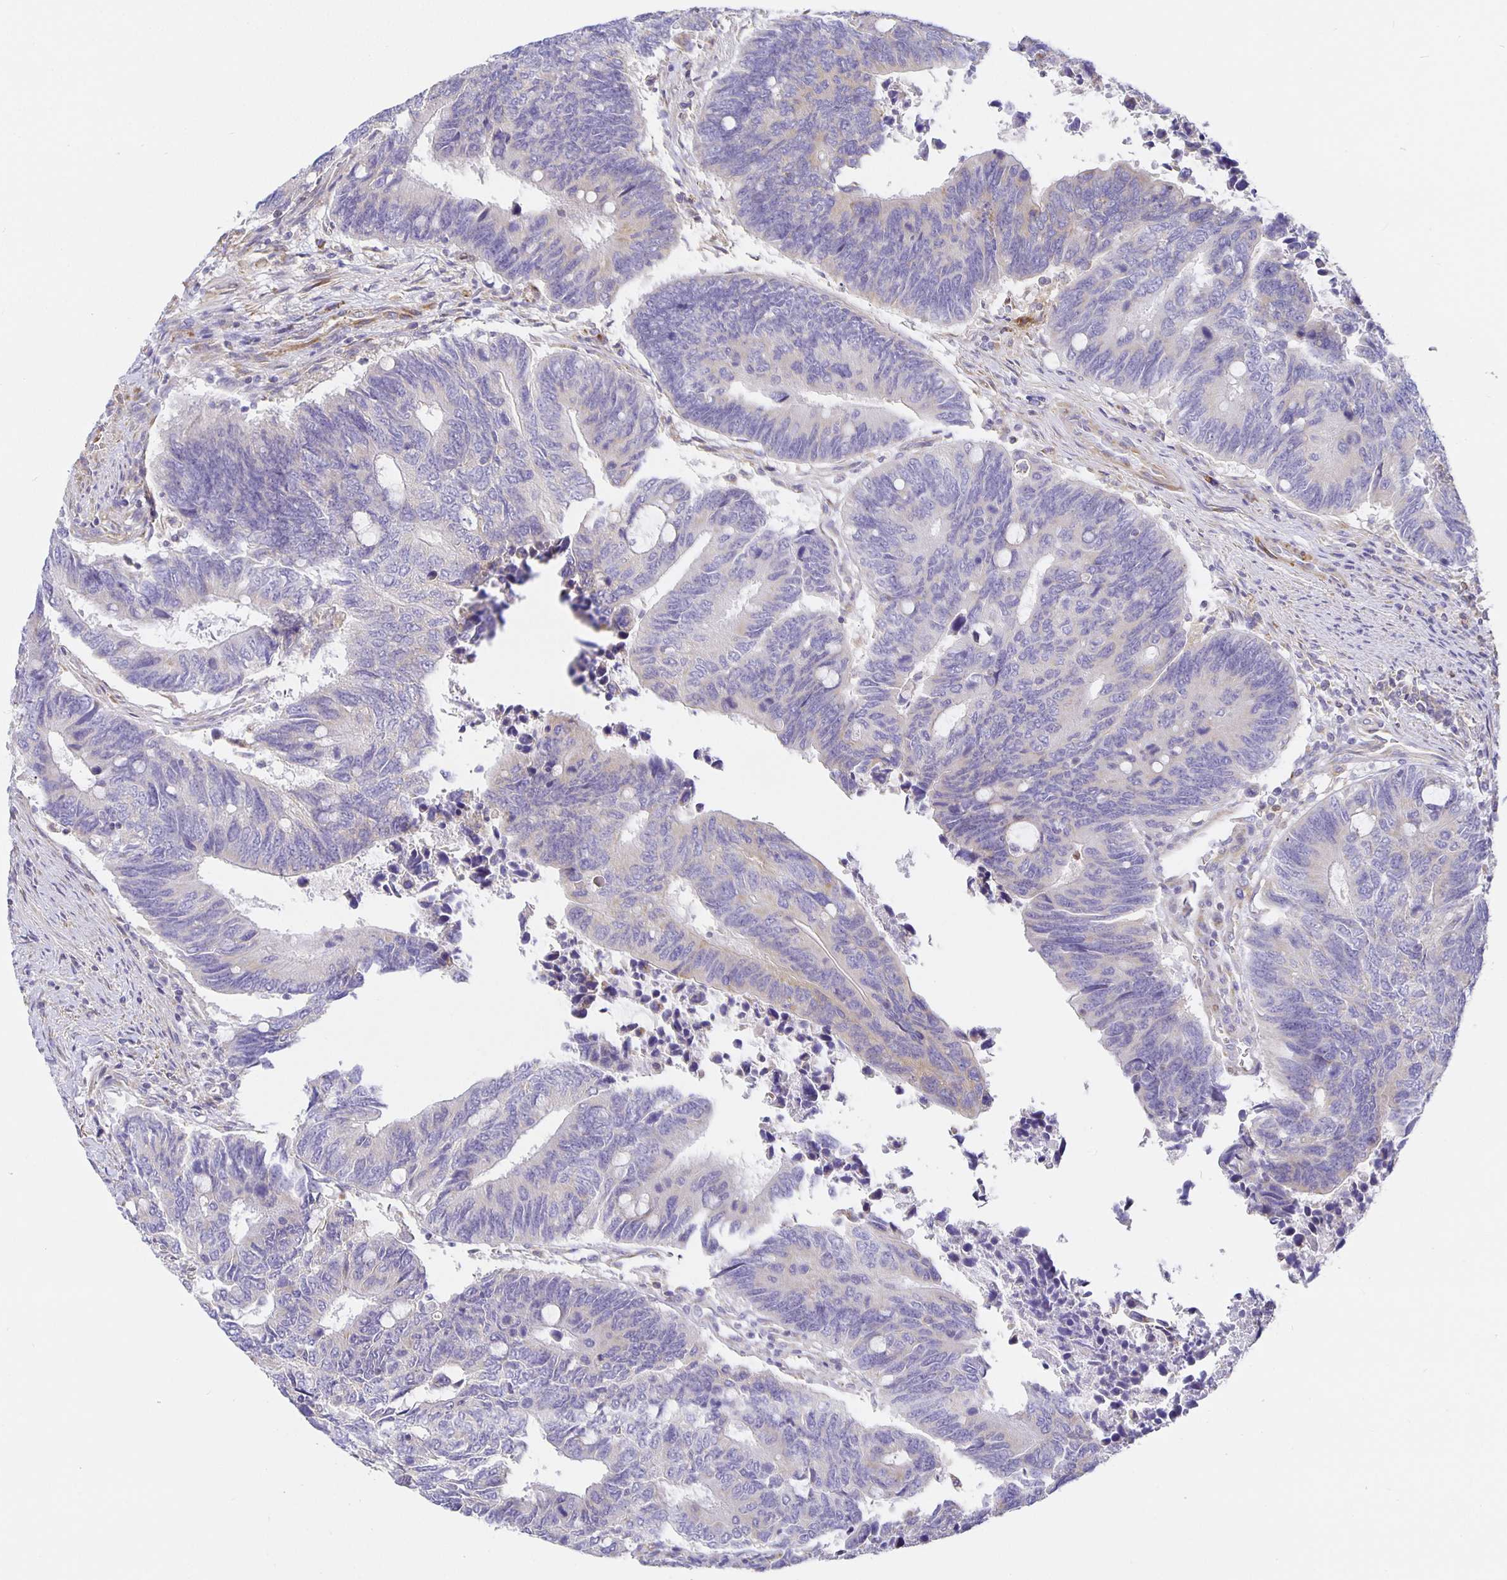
{"staining": {"intensity": "negative", "quantity": "none", "location": "none"}, "tissue": "colorectal cancer", "cell_type": "Tumor cells", "image_type": "cancer", "snomed": [{"axis": "morphology", "description": "Adenocarcinoma, NOS"}, {"axis": "topography", "description": "Colon"}], "caption": "Immunohistochemical staining of colorectal cancer (adenocarcinoma) exhibits no significant expression in tumor cells. Brightfield microscopy of immunohistochemistry (IHC) stained with DAB (brown) and hematoxylin (blue), captured at high magnification.", "gene": "FLRT3", "patient": {"sex": "male", "age": 87}}